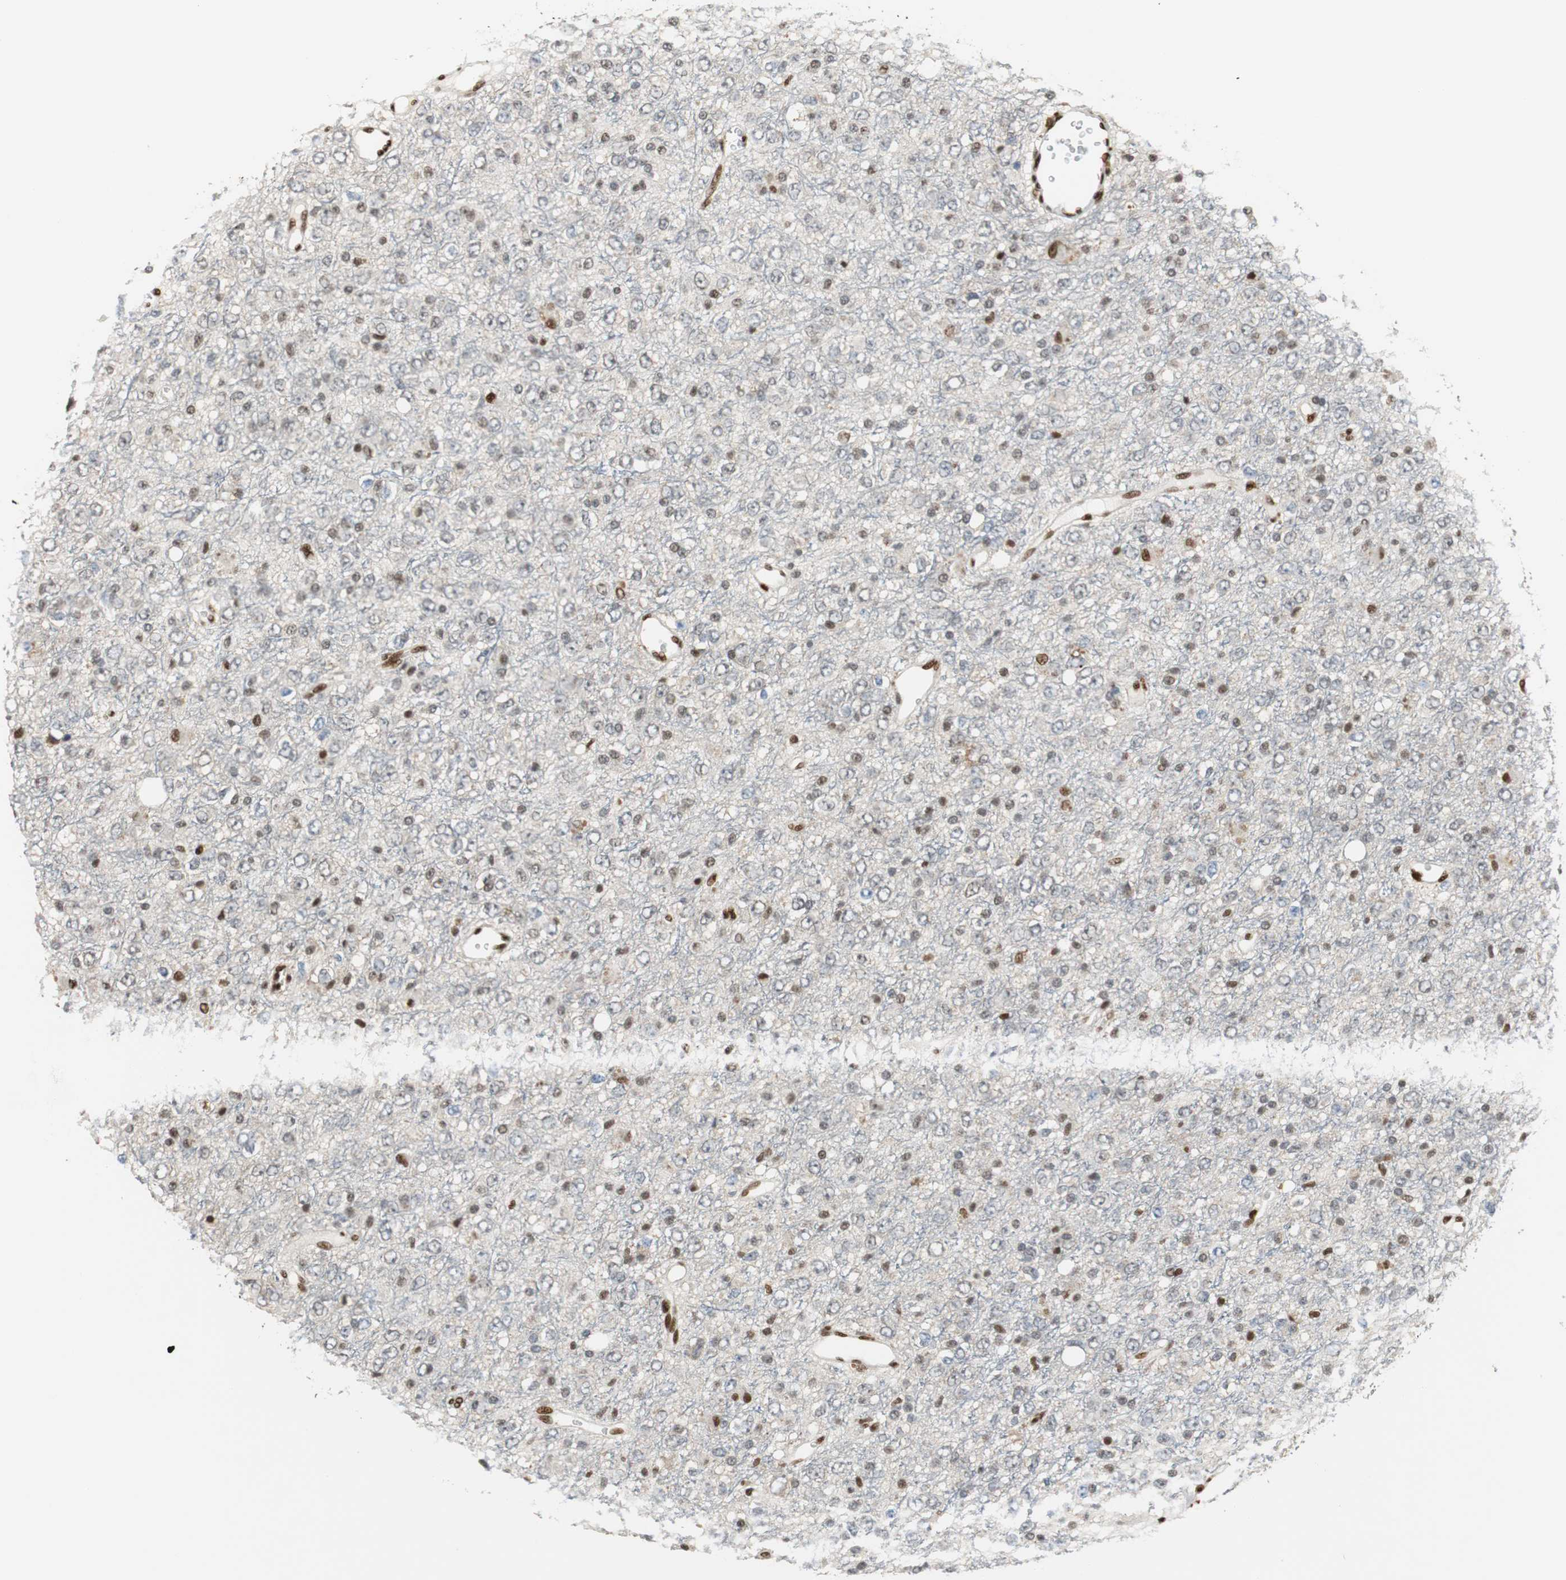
{"staining": {"intensity": "weak", "quantity": "<25%", "location": "nuclear"}, "tissue": "glioma", "cell_type": "Tumor cells", "image_type": "cancer", "snomed": [{"axis": "morphology", "description": "Glioma, malignant, High grade"}, {"axis": "topography", "description": "pancreas cauda"}], "caption": "This image is of malignant glioma (high-grade) stained with immunohistochemistry (IHC) to label a protein in brown with the nuclei are counter-stained blue. There is no expression in tumor cells.", "gene": "HDAC1", "patient": {"sex": "male", "age": 60}}